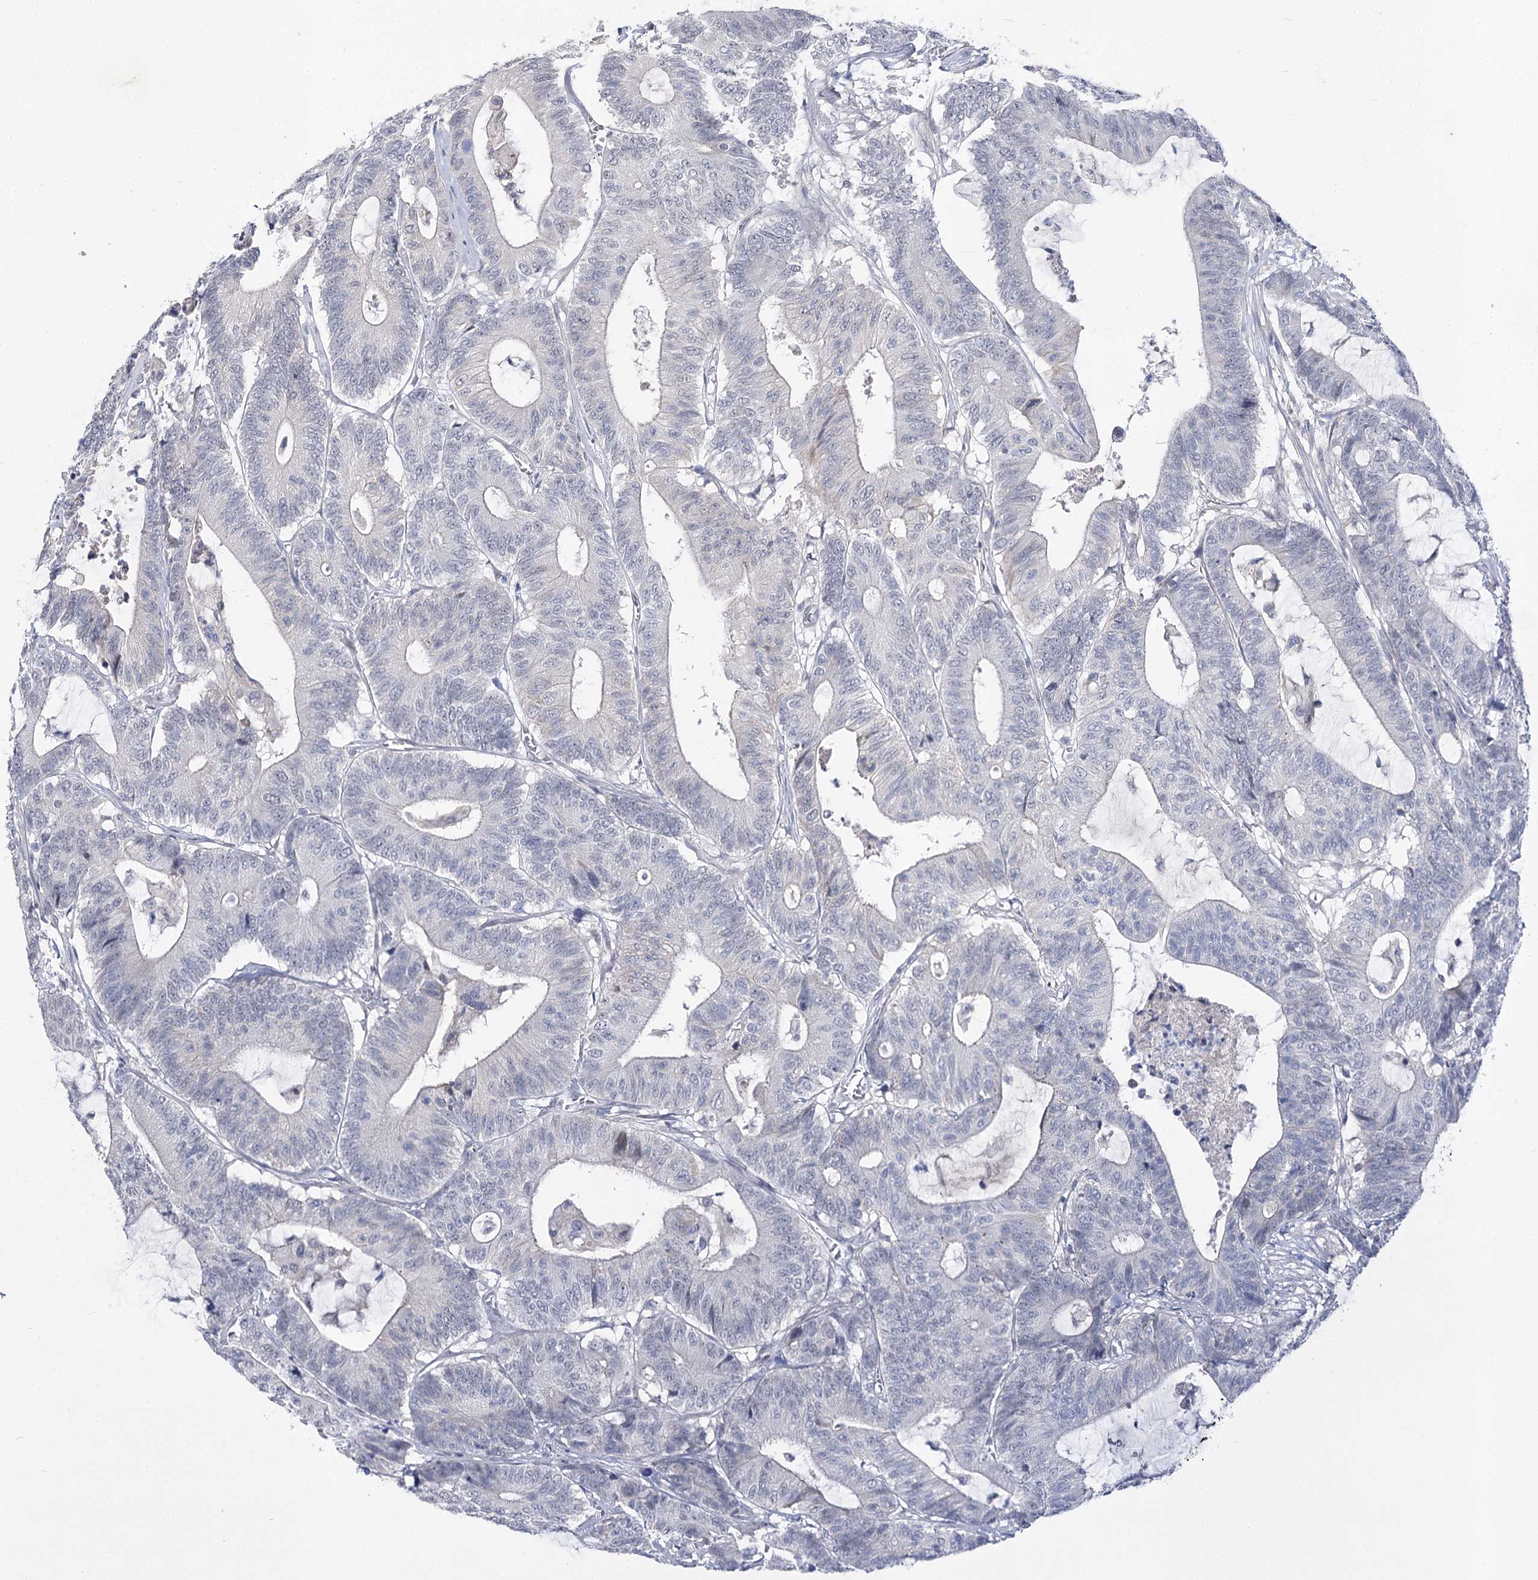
{"staining": {"intensity": "negative", "quantity": "none", "location": "none"}, "tissue": "colorectal cancer", "cell_type": "Tumor cells", "image_type": "cancer", "snomed": [{"axis": "morphology", "description": "Adenocarcinoma, NOS"}, {"axis": "topography", "description": "Colon"}], "caption": "Immunohistochemistry (IHC) image of human colorectal adenocarcinoma stained for a protein (brown), which reveals no expression in tumor cells. (Brightfield microscopy of DAB IHC at high magnification).", "gene": "ATP10B", "patient": {"sex": "female", "age": 84}}